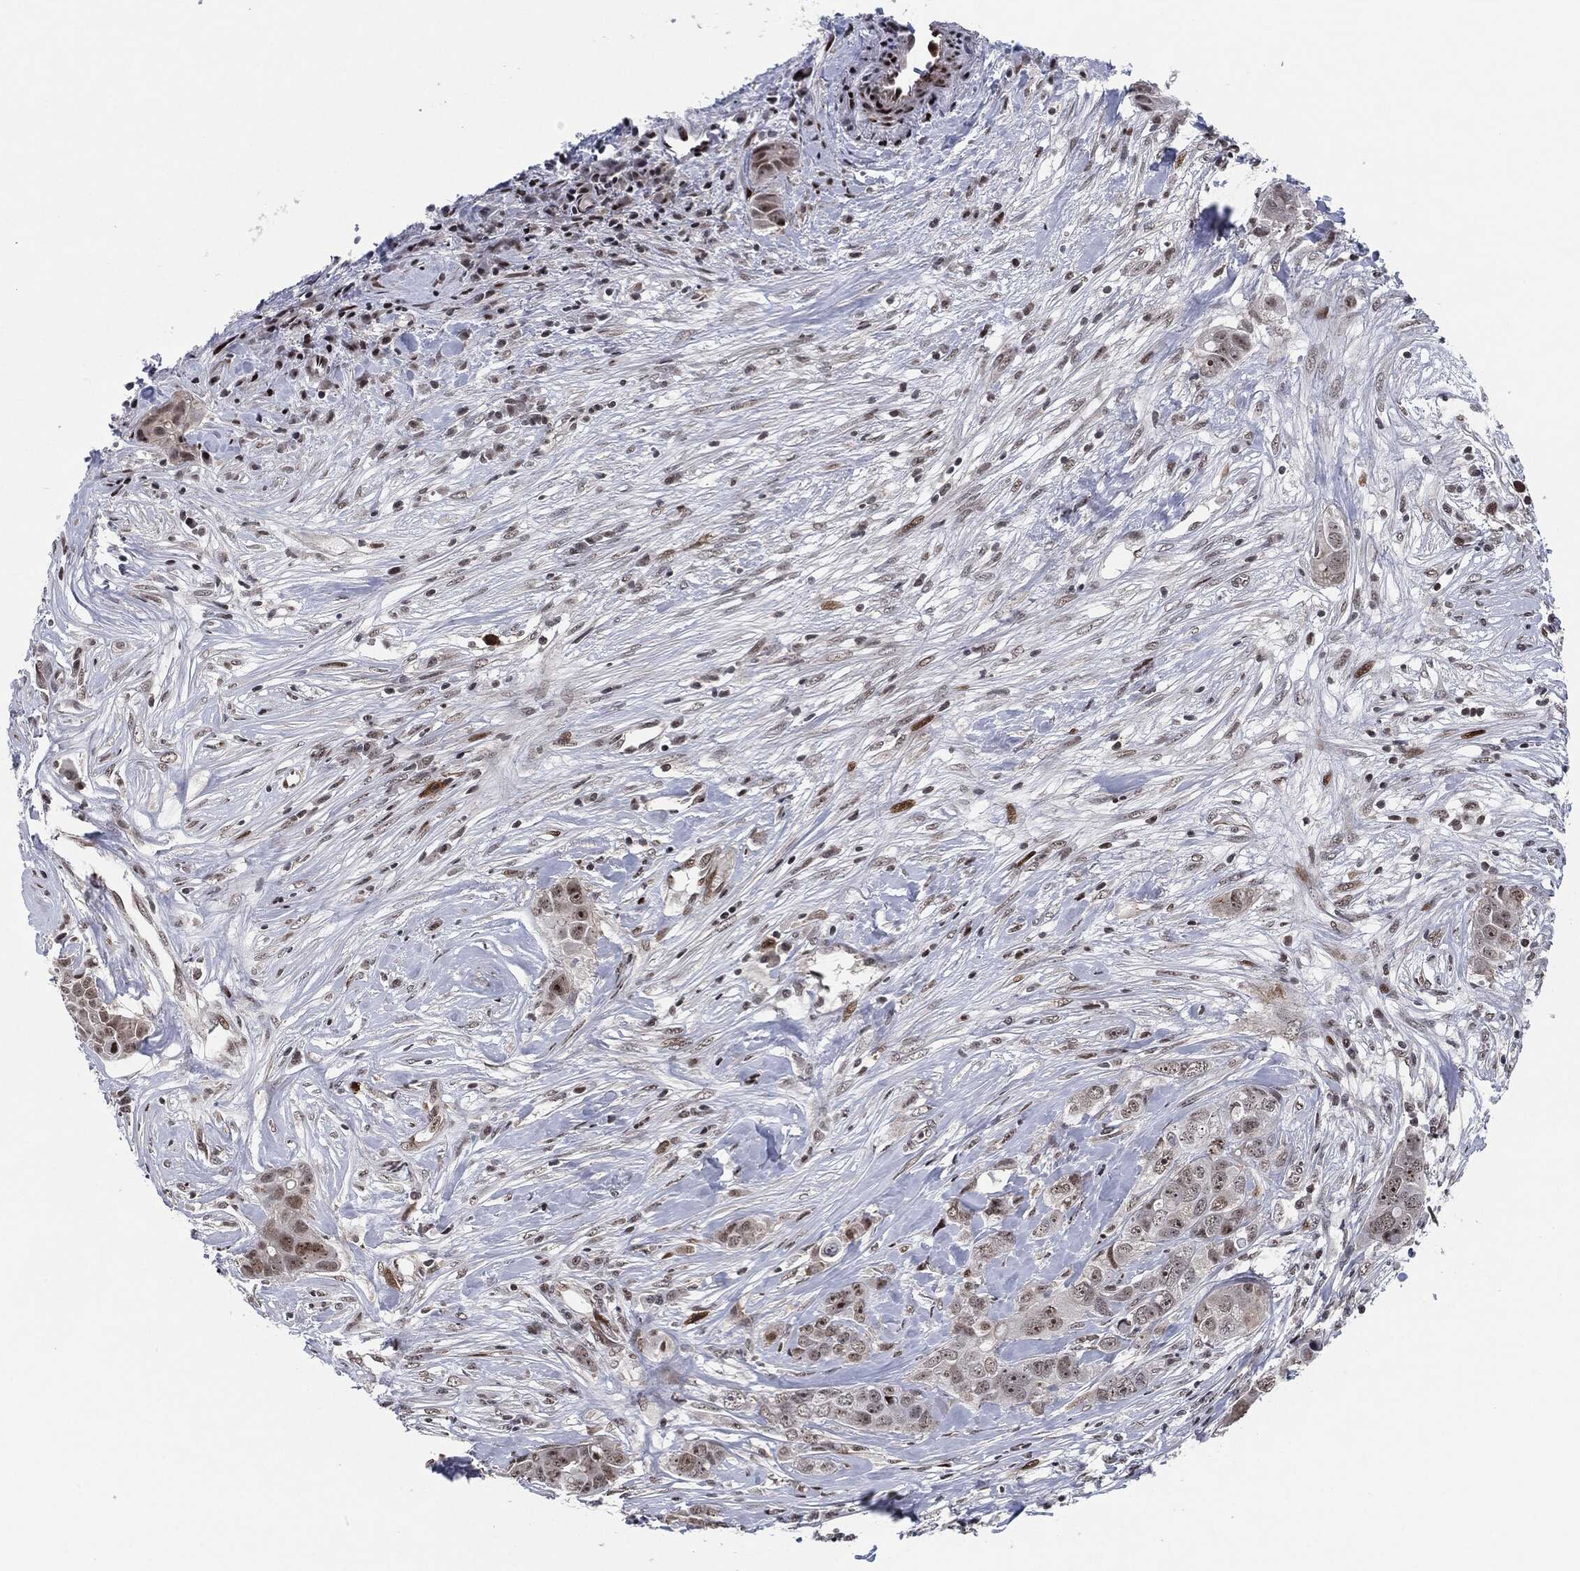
{"staining": {"intensity": "strong", "quantity": "<25%", "location": "nuclear"}, "tissue": "breast cancer", "cell_type": "Tumor cells", "image_type": "cancer", "snomed": [{"axis": "morphology", "description": "Duct carcinoma"}, {"axis": "topography", "description": "Breast"}], "caption": "The histopathology image exhibits staining of breast cancer, revealing strong nuclear protein expression (brown color) within tumor cells.", "gene": "AKT2", "patient": {"sex": "female", "age": 43}}